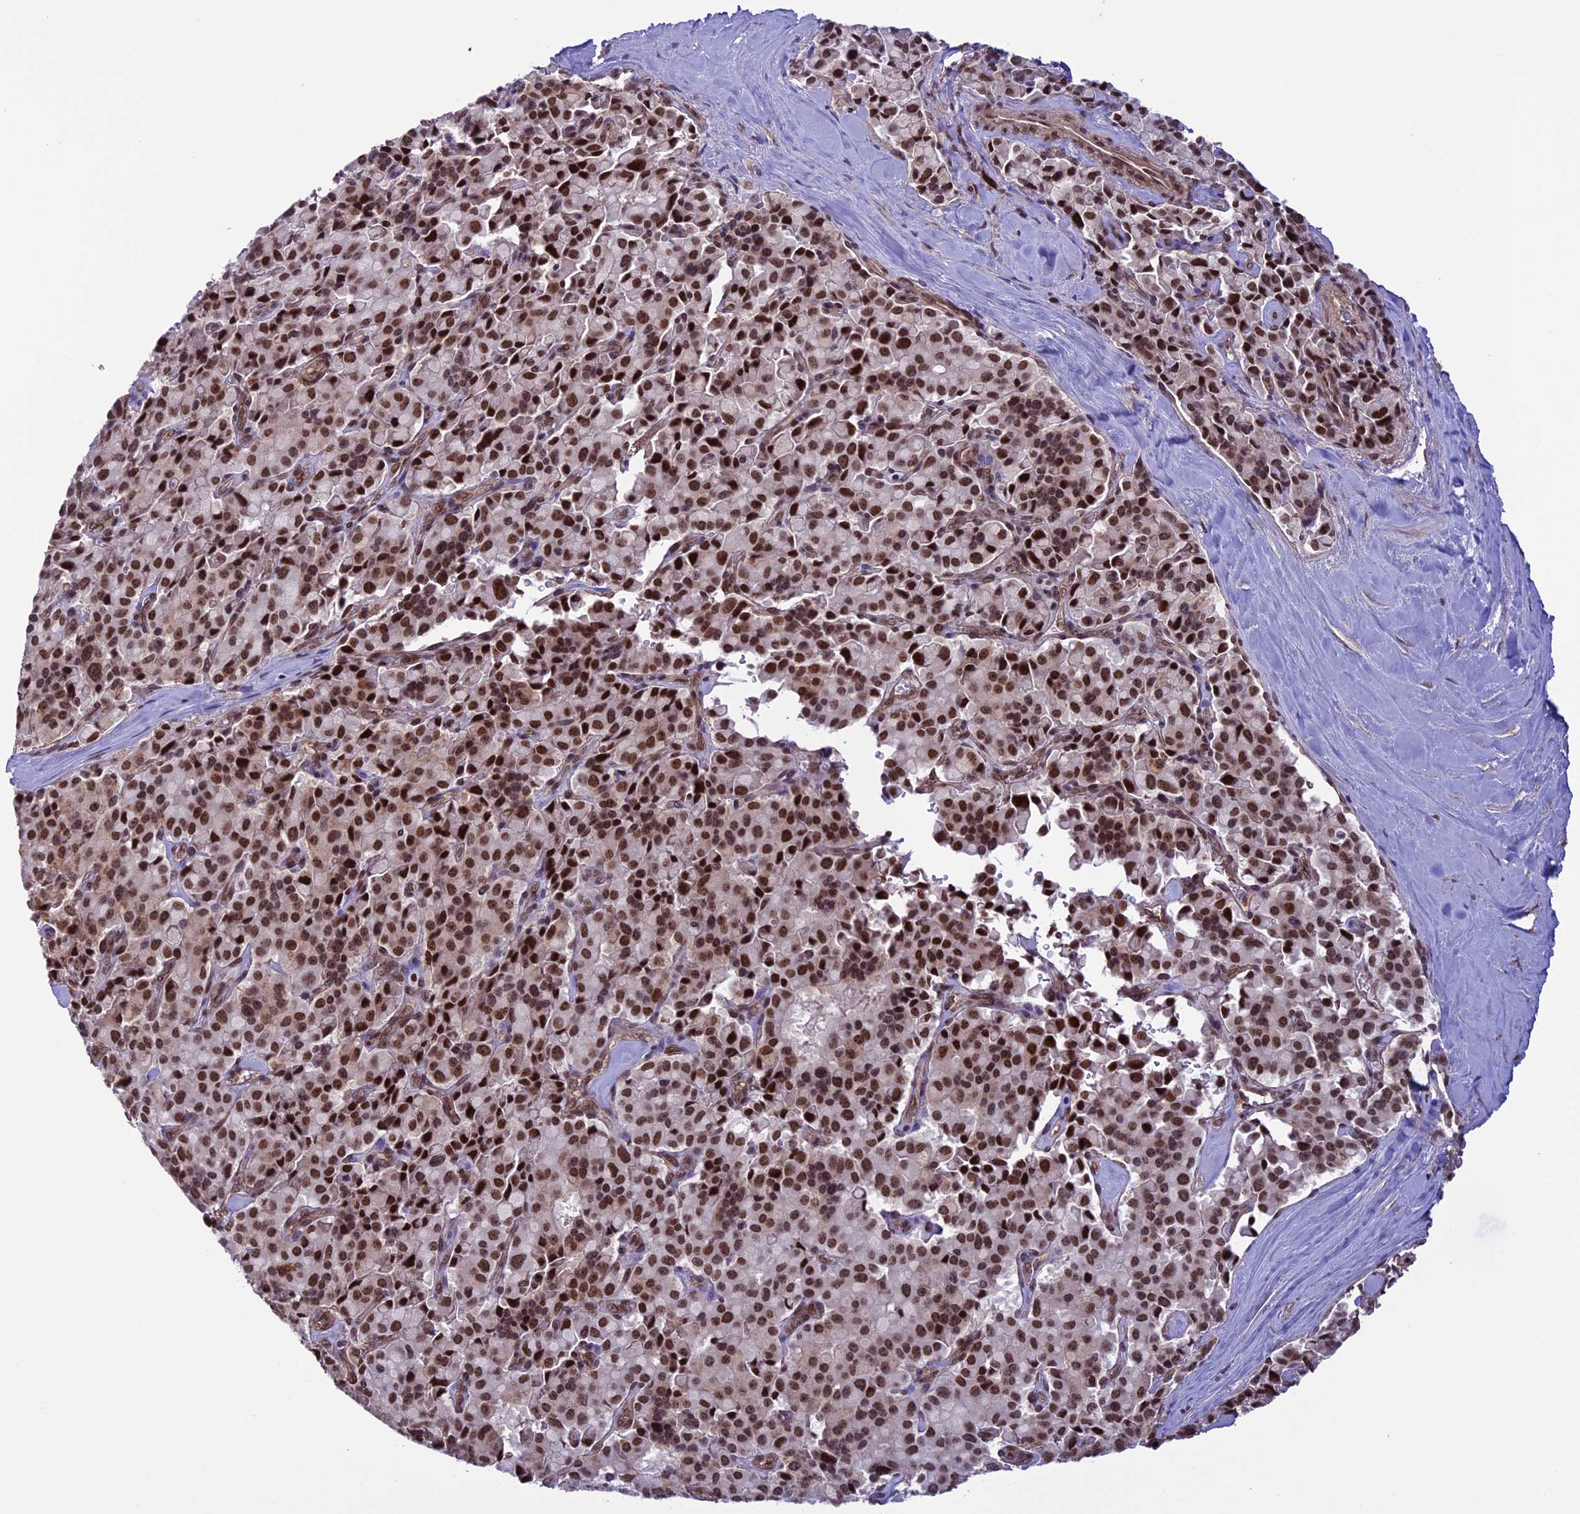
{"staining": {"intensity": "strong", "quantity": ">75%", "location": "nuclear"}, "tissue": "pancreatic cancer", "cell_type": "Tumor cells", "image_type": "cancer", "snomed": [{"axis": "morphology", "description": "Adenocarcinoma, NOS"}, {"axis": "topography", "description": "Pancreas"}], "caption": "Pancreatic adenocarcinoma stained with immunohistochemistry (IHC) displays strong nuclear staining in approximately >75% of tumor cells. (Stains: DAB (3,3'-diaminobenzidine) in brown, nuclei in blue, Microscopy: brightfield microscopy at high magnification).", "gene": "MPHOSPH8", "patient": {"sex": "male", "age": 65}}